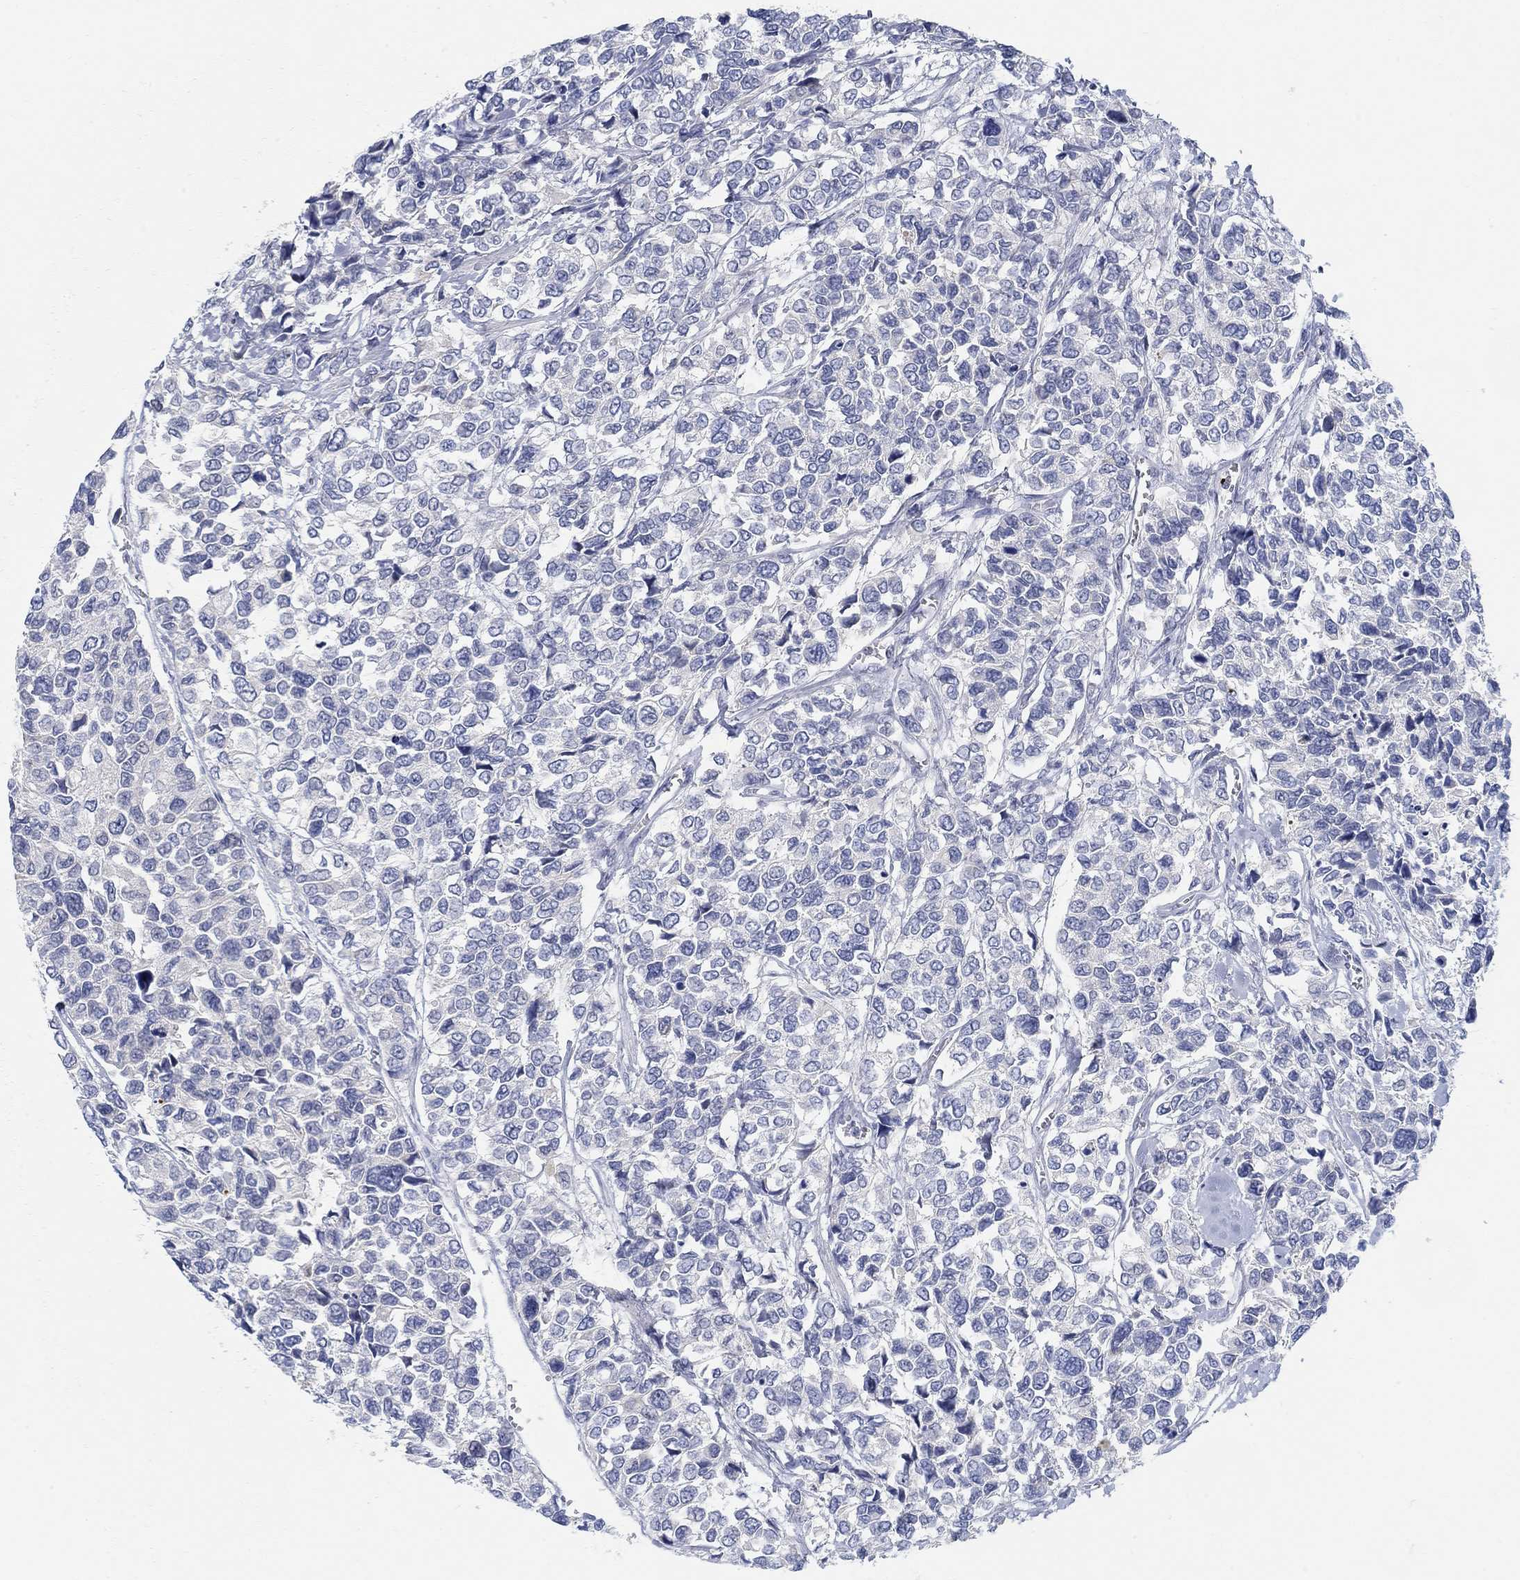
{"staining": {"intensity": "negative", "quantity": "none", "location": "none"}, "tissue": "urothelial cancer", "cell_type": "Tumor cells", "image_type": "cancer", "snomed": [{"axis": "morphology", "description": "Urothelial carcinoma, High grade"}, {"axis": "topography", "description": "Urinary bladder"}], "caption": "Immunohistochemistry of human urothelial carcinoma (high-grade) demonstrates no positivity in tumor cells.", "gene": "ANO7", "patient": {"sex": "male", "age": 77}}